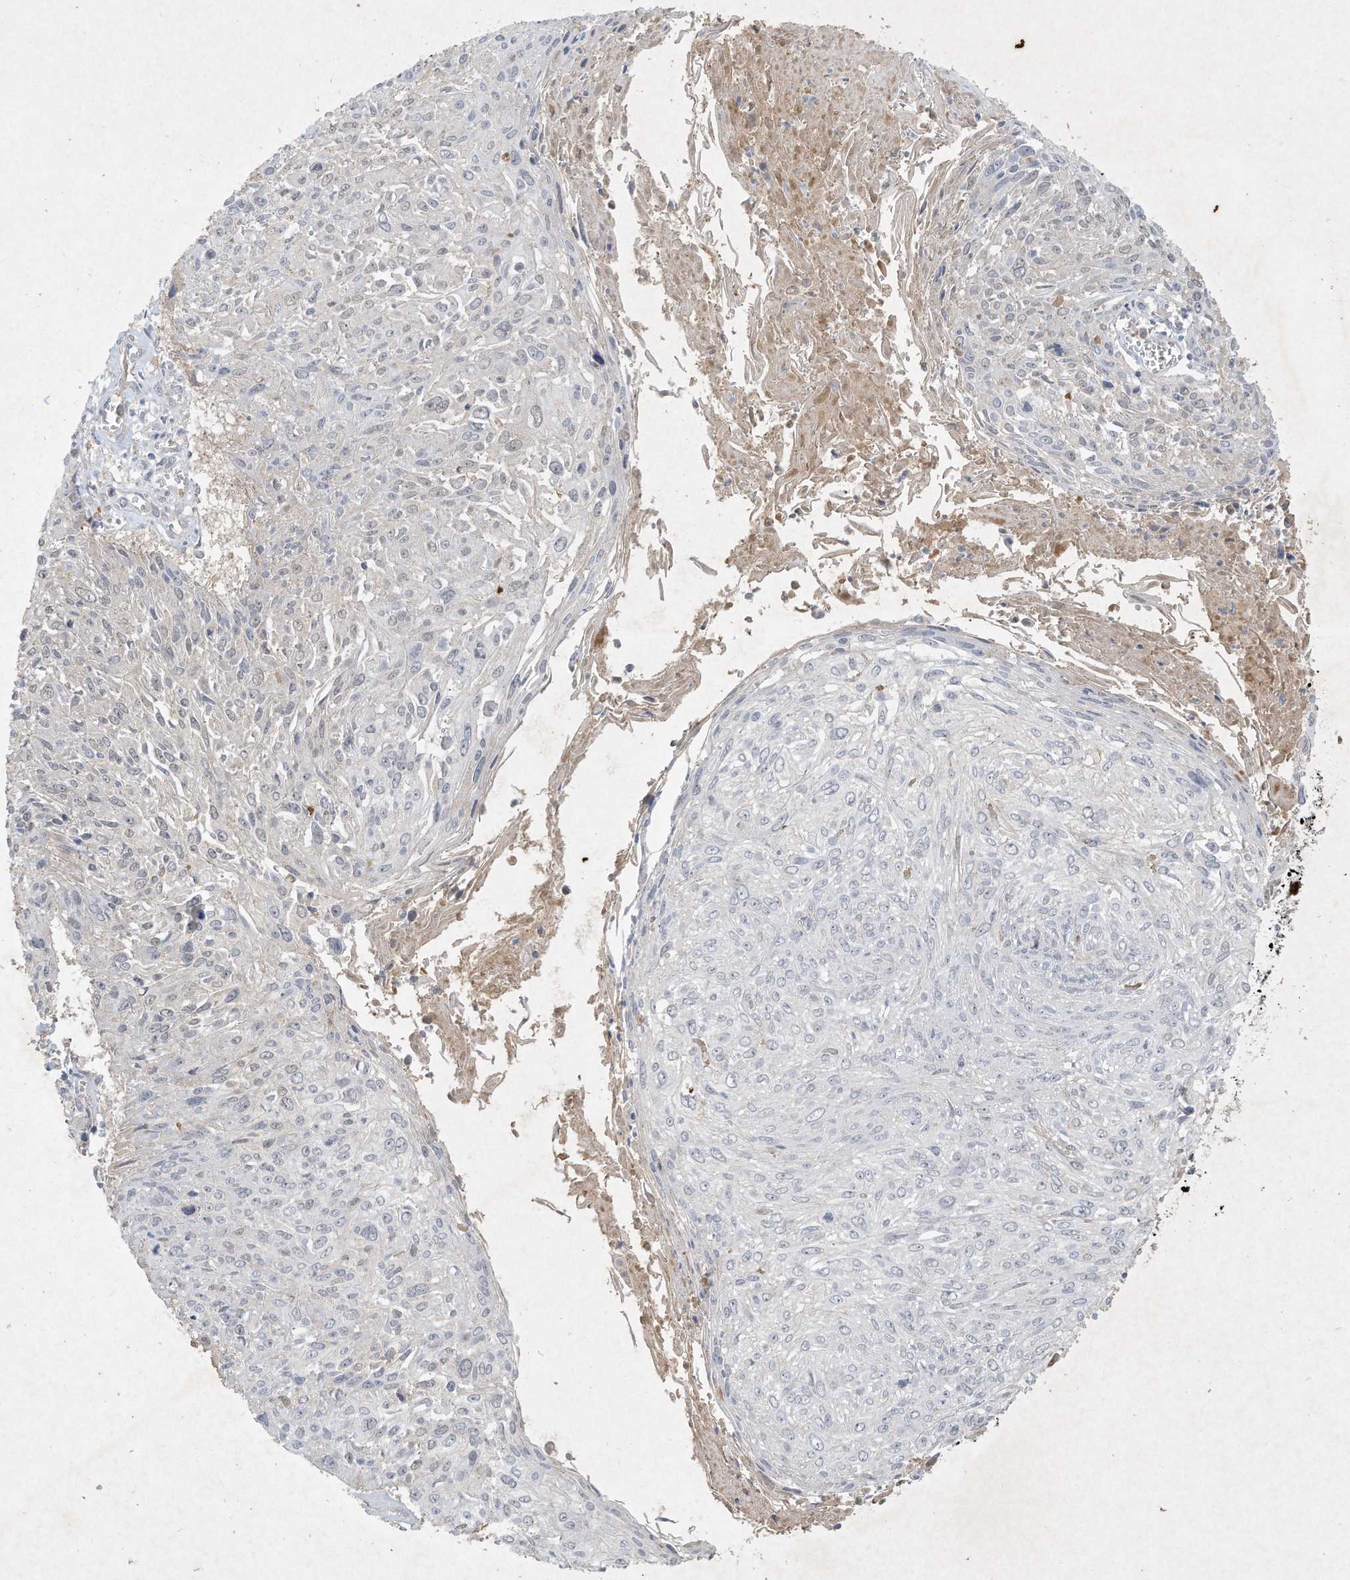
{"staining": {"intensity": "negative", "quantity": "none", "location": "none"}, "tissue": "cervical cancer", "cell_type": "Tumor cells", "image_type": "cancer", "snomed": [{"axis": "morphology", "description": "Squamous cell carcinoma, NOS"}, {"axis": "topography", "description": "Cervix"}], "caption": "Tumor cells show no significant protein expression in cervical cancer (squamous cell carcinoma).", "gene": "FETUB", "patient": {"sex": "female", "age": 51}}